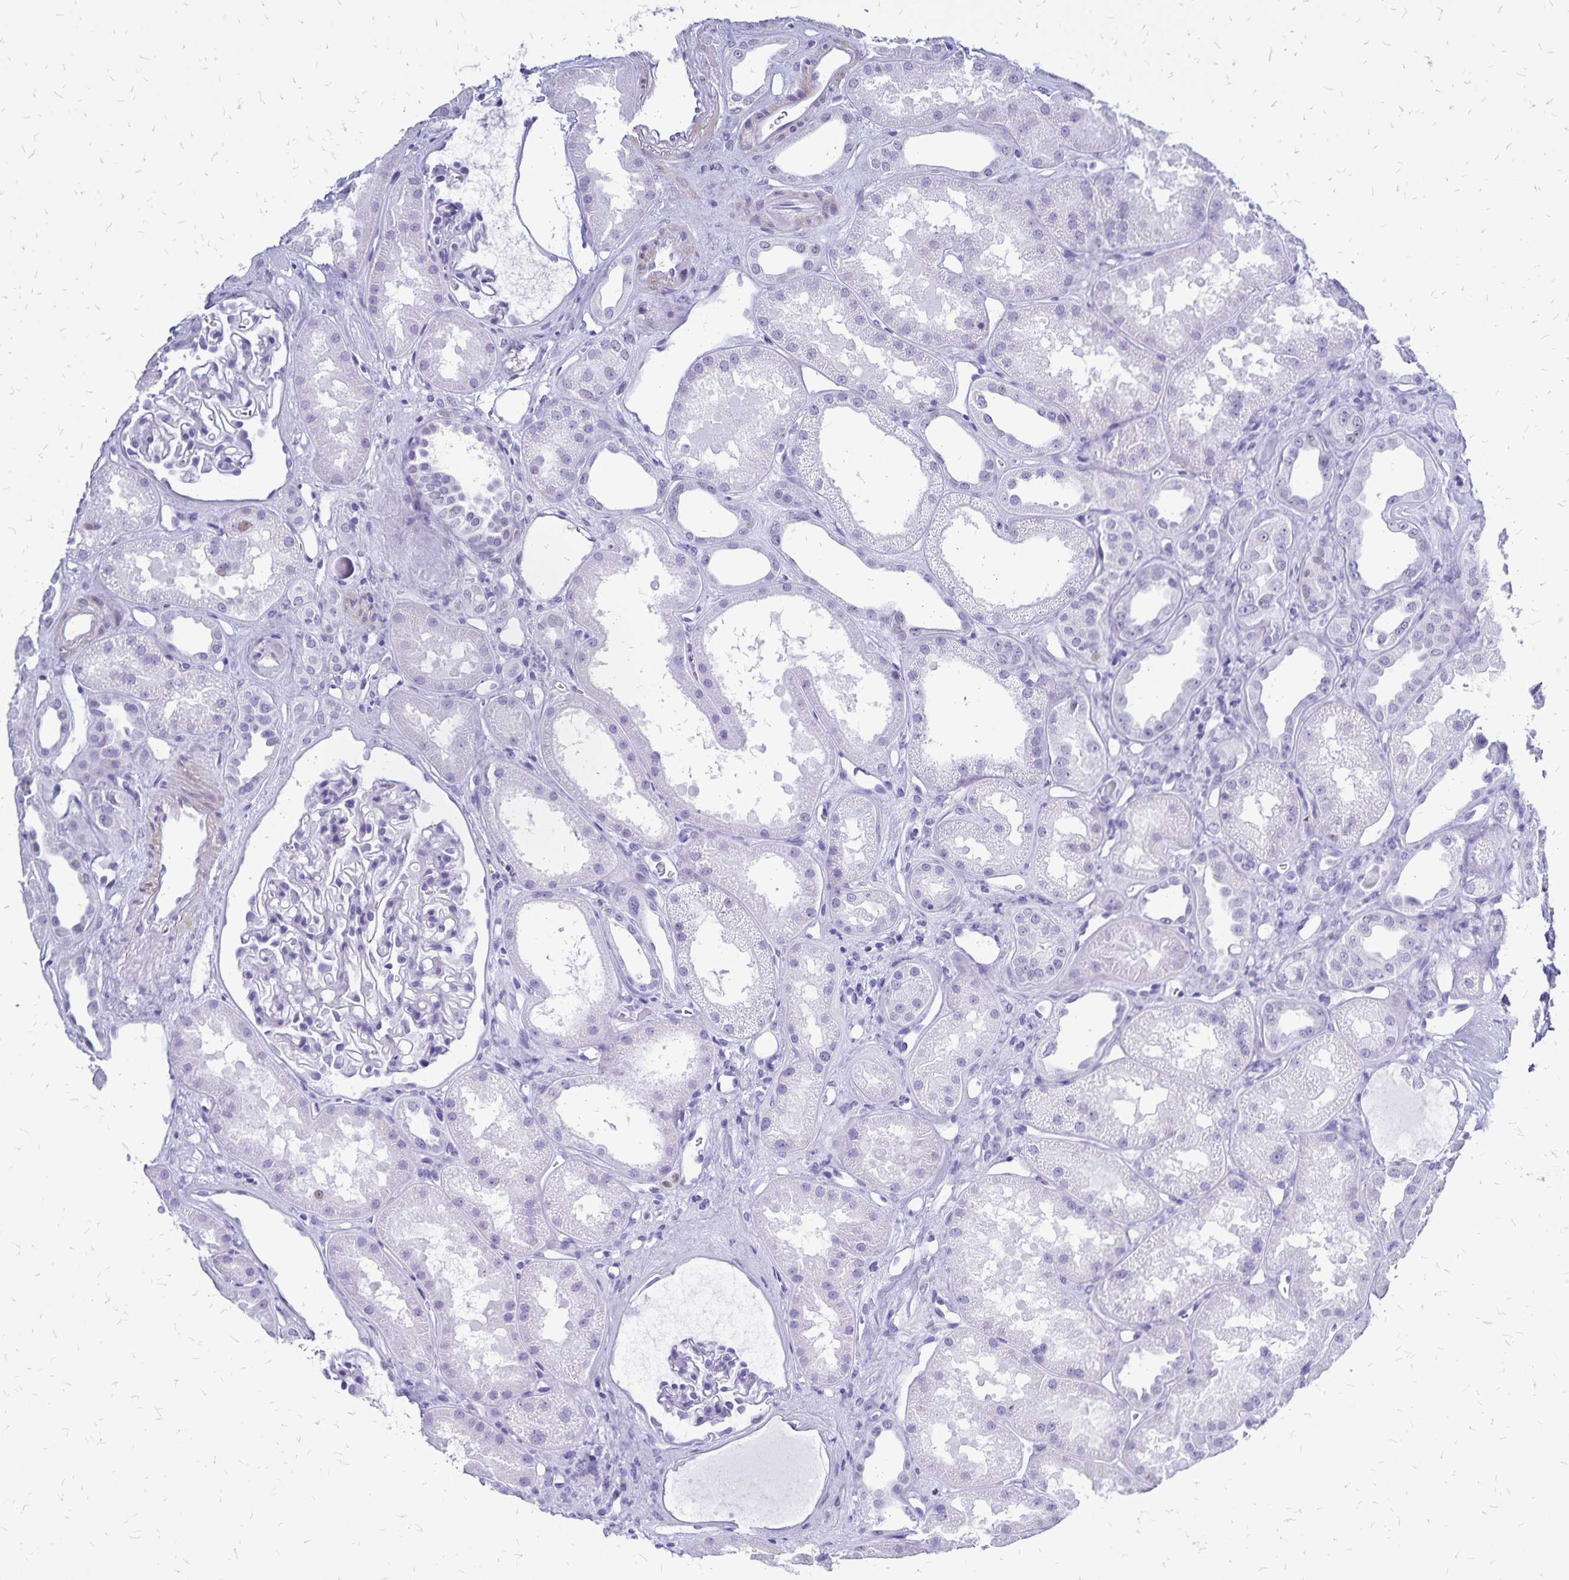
{"staining": {"intensity": "negative", "quantity": "none", "location": "none"}, "tissue": "kidney", "cell_type": "Cells in glomeruli", "image_type": "normal", "snomed": [{"axis": "morphology", "description": "Normal tissue, NOS"}, {"axis": "topography", "description": "Kidney"}], "caption": "Immunohistochemistry (IHC) image of normal kidney stained for a protein (brown), which displays no expression in cells in glomeruli.", "gene": "HMGB3", "patient": {"sex": "male", "age": 61}}